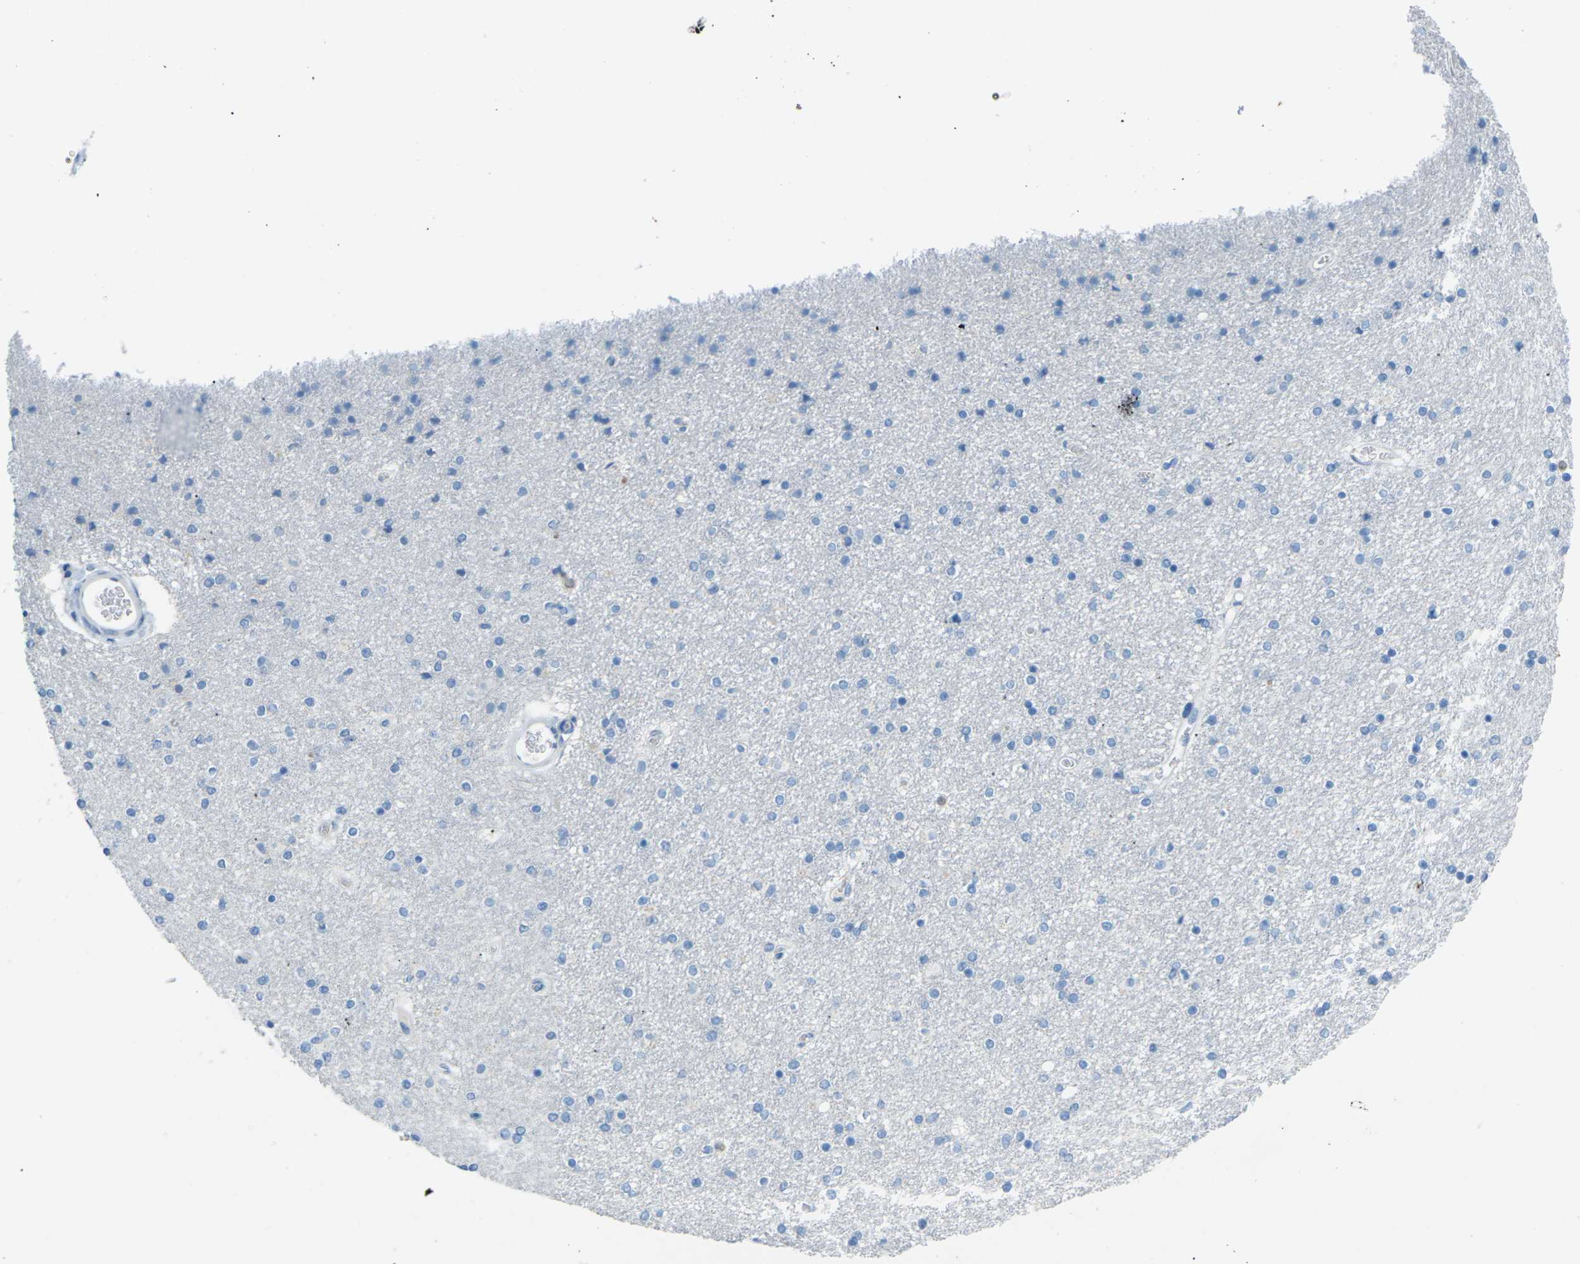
{"staining": {"intensity": "negative", "quantity": "none", "location": "none"}, "tissue": "caudate", "cell_type": "Glial cells", "image_type": "normal", "snomed": [{"axis": "morphology", "description": "Normal tissue, NOS"}, {"axis": "topography", "description": "Lateral ventricle wall"}], "caption": "Glial cells are negative for brown protein staining in unremarkable caudate. (Stains: DAB immunohistochemistry with hematoxylin counter stain, Microscopy: brightfield microscopy at high magnification).", "gene": "CDH16", "patient": {"sex": "female", "age": 54}}